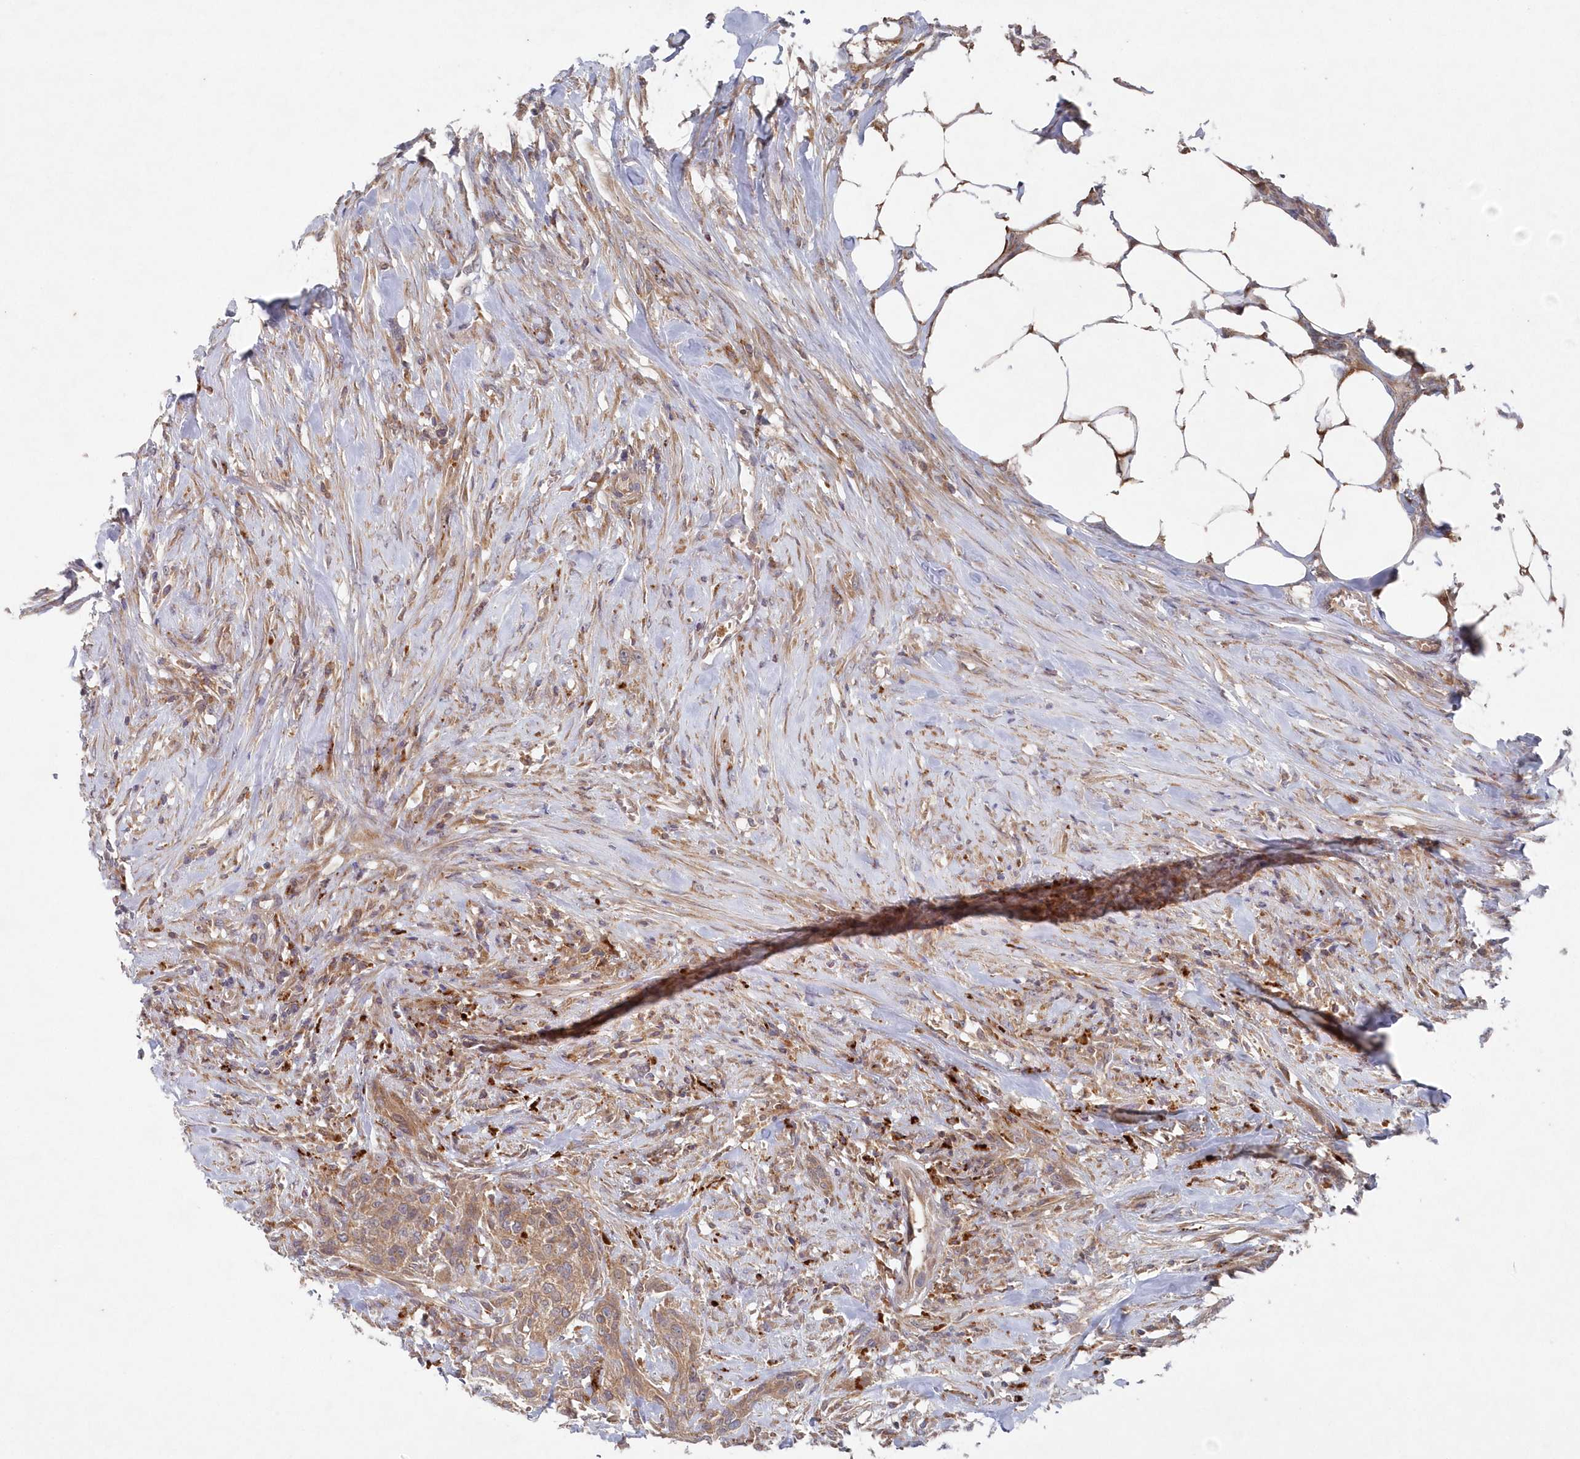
{"staining": {"intensity": "weak", "quantity": ">75%", "location": "cytoplasmic/membranous"}, "tissue": "urothelial cancer", "cell_type": "Tumor cells", "image_type": "cancer", "snomed": [{"axis": "morphology", "description": "Urothelial carcinoma, High grade"}, {"axis": "topography", "description": "Urinary bladder"}], "caption": "Tumor cells display weak cytoplasmic/membranous positivity in about >75% of cells in urothelial carcinoma (high-grade). (Brightfield microscopy of DAB IHC at high magnification).", "gene": "ASNSD1", "patient": {"sex": "male", "age": 35}}